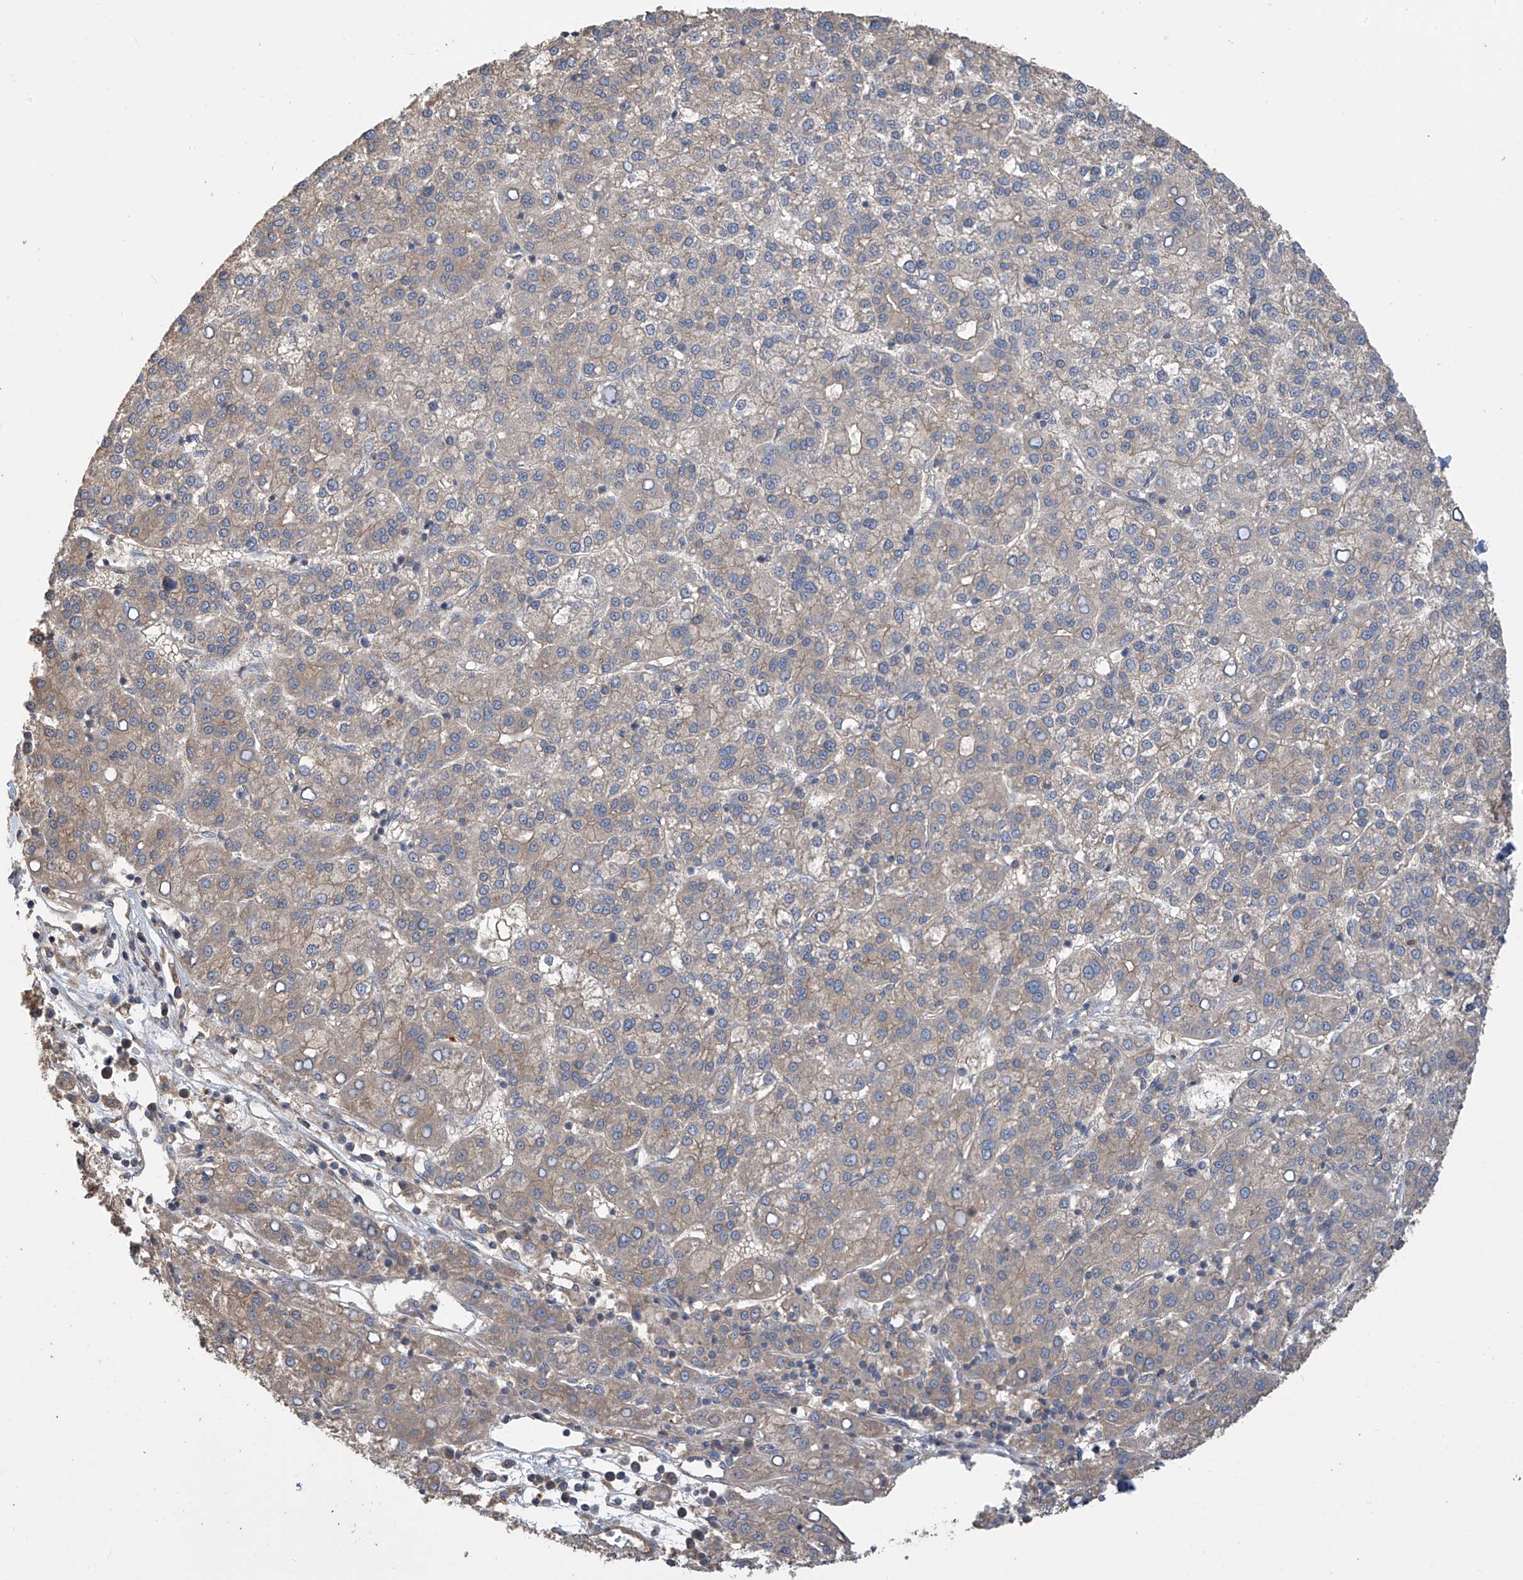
{"staining": {"intensity": "weak", "quantity": "<25%", "location": "cytoplasmic/membranous"}, "tissue": "liver cancer", "cell_type": "Tumor cells", "image_type": "cancer", "snomed": [{"axis": "morphology", "description": "Carcinoma, Hepatocellular, NOS"}, {"axis": "topography", "description": "Liver"}], "caption": "IHC micrograph of neoplastic tissue: liver cancer stained with DAB reveals no significant protein staining in tumor cells. The staining is performed using DAB brown chromogen with nuclei counter-stained in using hematoxylin.", "gene": "PHACTR4", "patient": {"sex": "female", "age": 58}}